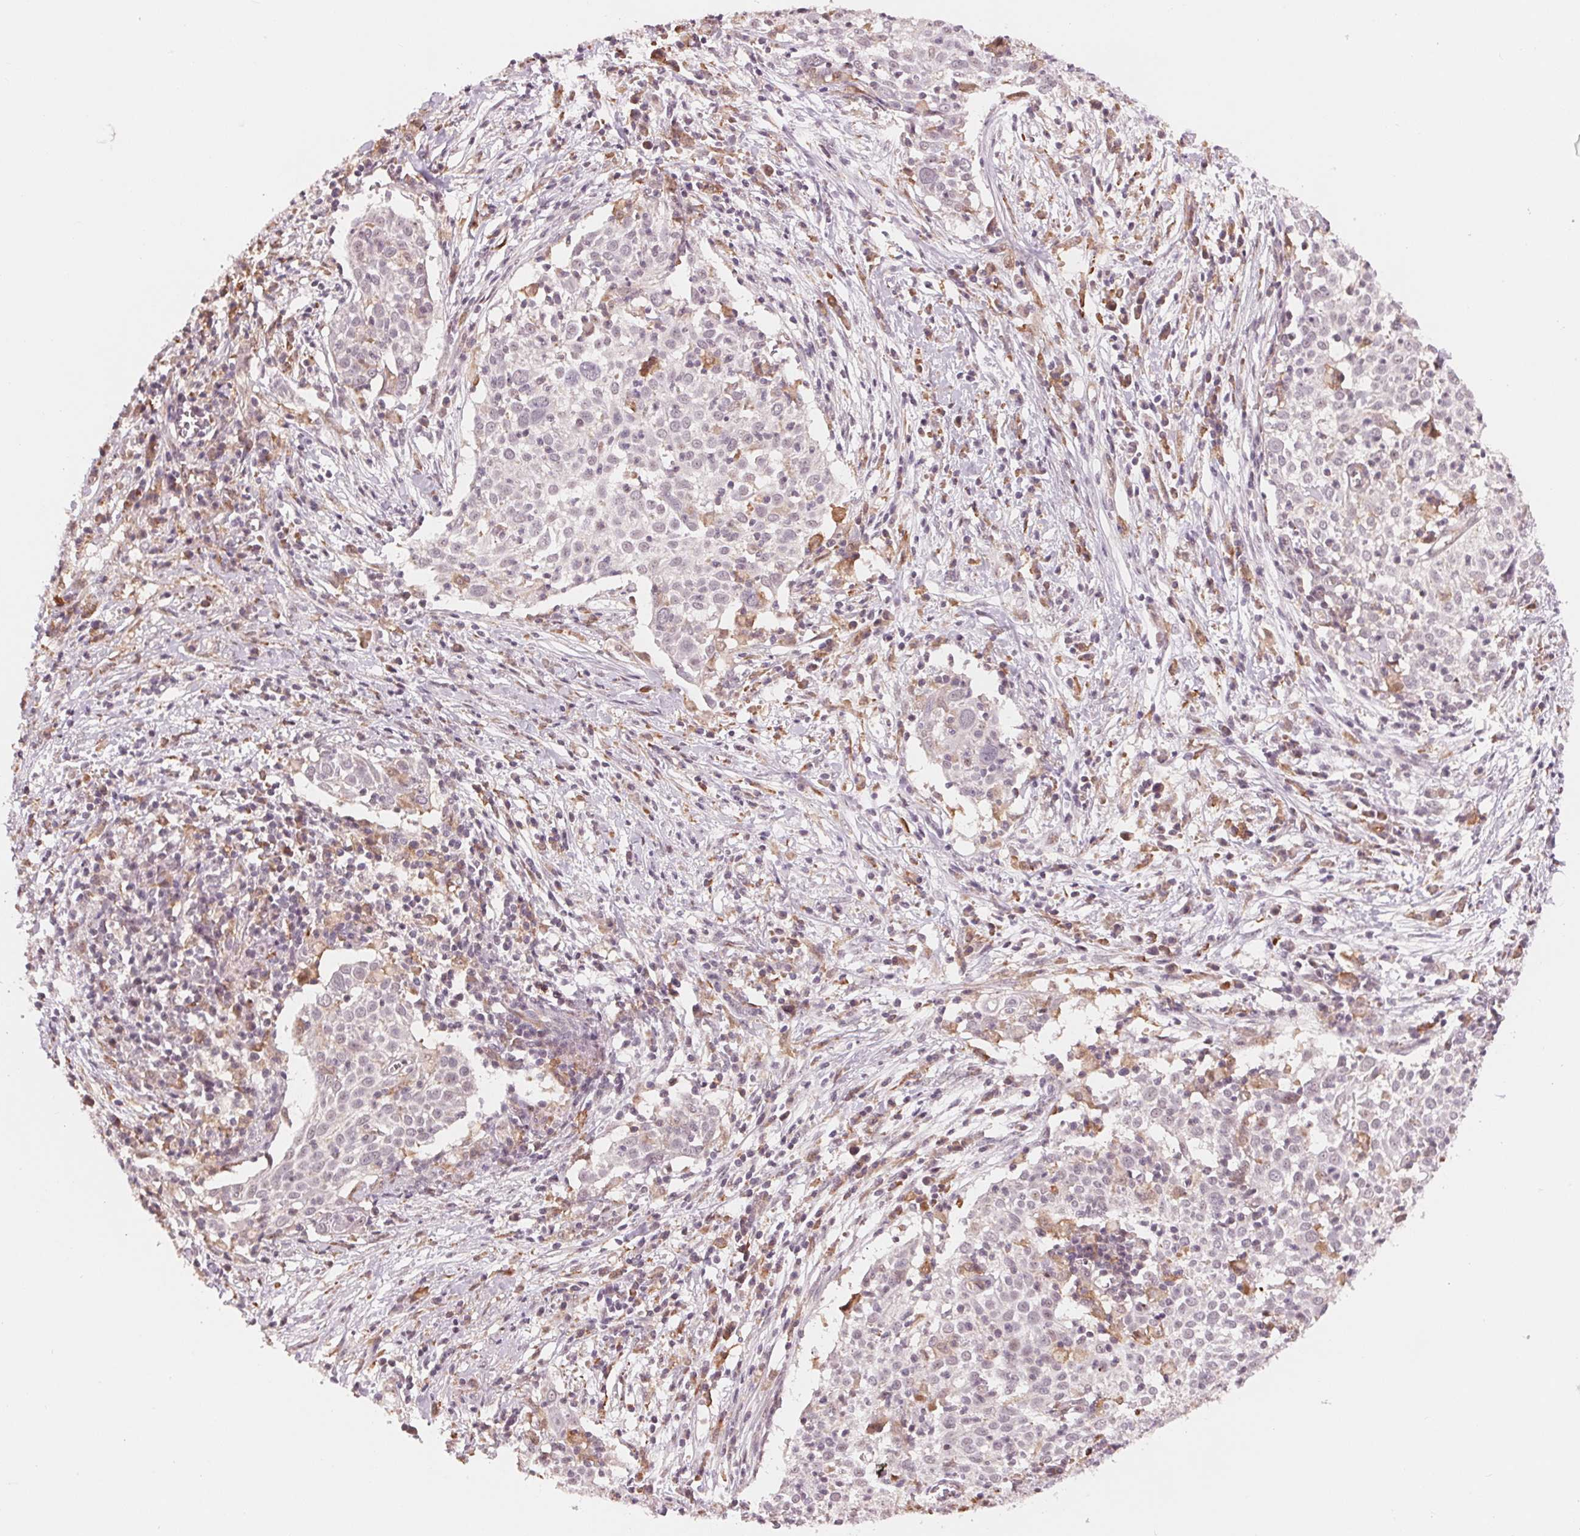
{"staining": {"intensity": "negative", "quantity": "none", "location": "none"}, "tissue": "cervical cancer", "cell_type": "Tumor cells", "image_type": "cancer", "snomed": [{"axis": "morphology", "description": "Squamous cell carcinoma, NOS"}, {"axis": "topography", "description": "Cervix"}], "caption": "An image of squamous cell carcinoma (cervical) stained for a protein exhibits no brown staining in tumor cells. (Stains: DAB immunohistochemistry with hematoxylin counter stain, Microscopy: brightfield microscopy at high magnification).", "gene": "IL9R", "patient": {"sex": "female", "age": 39}}